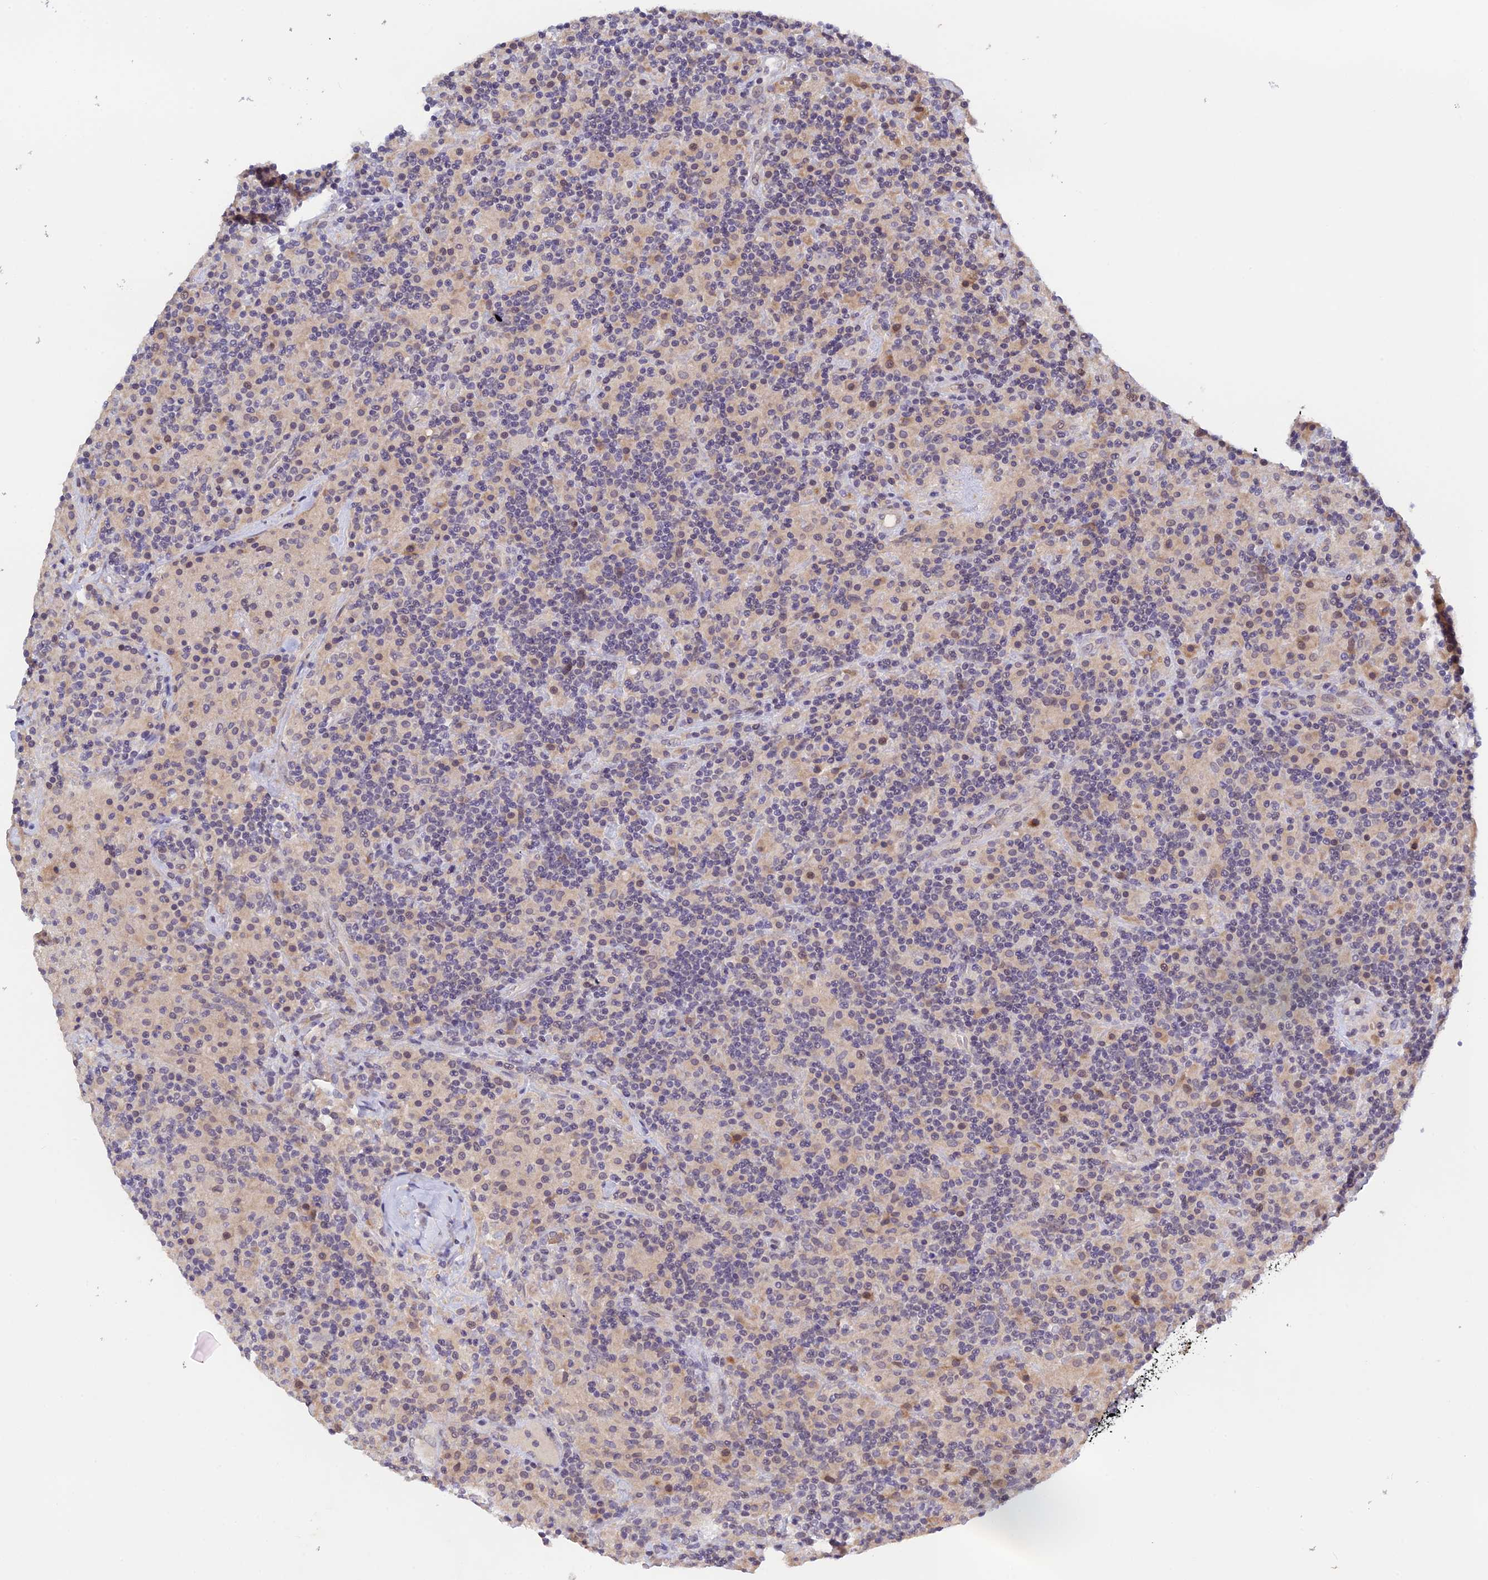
{"staining": {"intensity": "negative", "quantity": "none", "location": "none"}, "tissue": "lymphoma", "cell_type": "Tumor cells", "image_type": "cancer", "snomed": [{"axis": "morphology", "description": "Hodgkin's disease, NOS"}, {"axis": "topography", "description": "Lymph node"}], "caption": "Immunohistochemistry of human Hodgkin's disease reveals no expression in tumor cells.", "gene": "CWH43", "patient": {"sex": "male", "age": 70}}